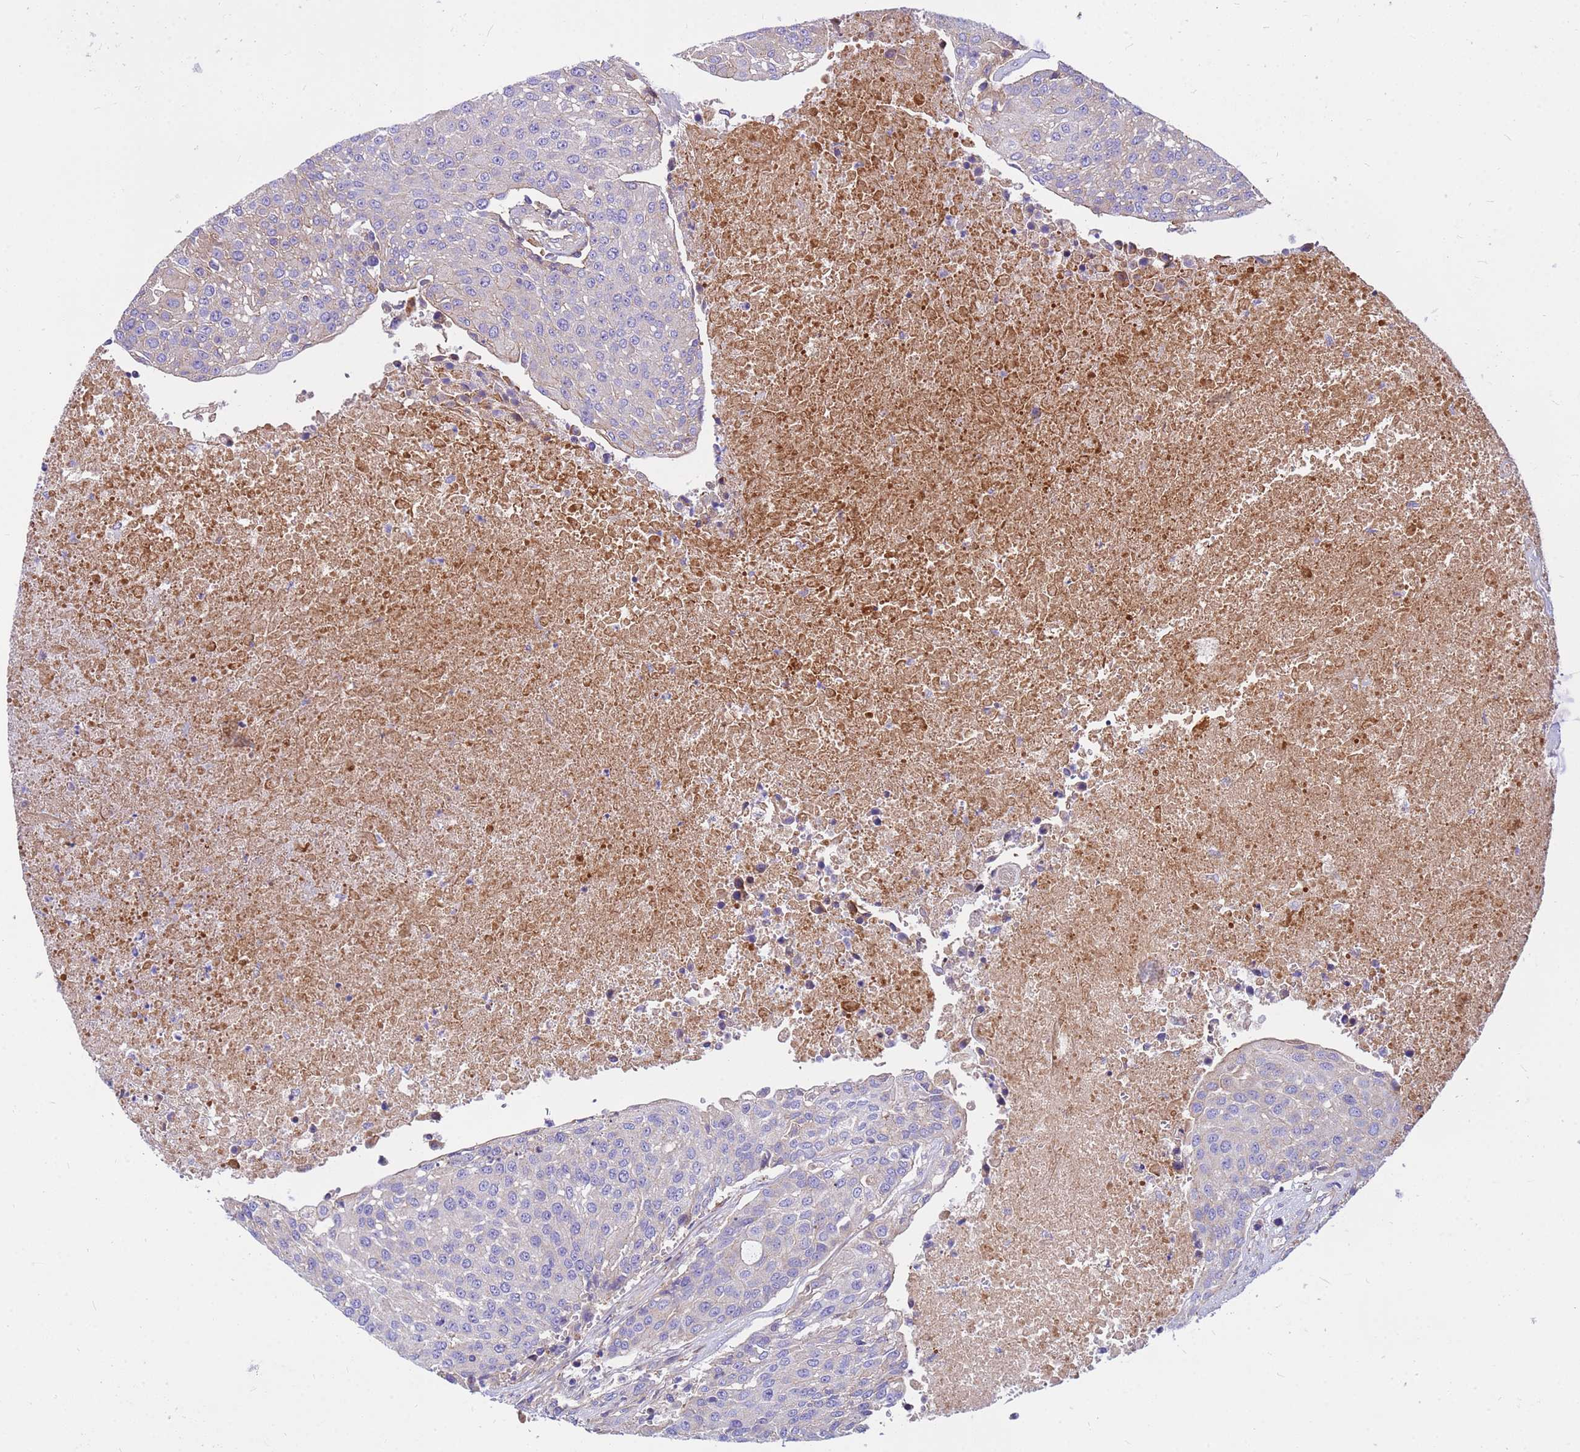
{"staining": {"intensity": "weak", "quantity": "<25%", "location": "cytoplasmic/membranous"}, "tissue": "urothelial cancer", "cell_type": "Tumor cells", "image_type": "cancer", "snomed": [{"axis": "morphology", "description": "Urothelial carcinoma, High grade"}, {"axis": "topography", "description": "Urinary bladder"}], "caption": "DAB (3,3'-diaminobenzidine) immunohistochemical staining of urothelial cancer exhibits no significant positivity in tumor cells. The staining is performed using DAB (3,3'-diaminobenzidine) brown chromogen with nuclei counter-stained in using hematoxylin.", "gene": "CRHBP", "patient": {"sex": "female", "age": 85}}